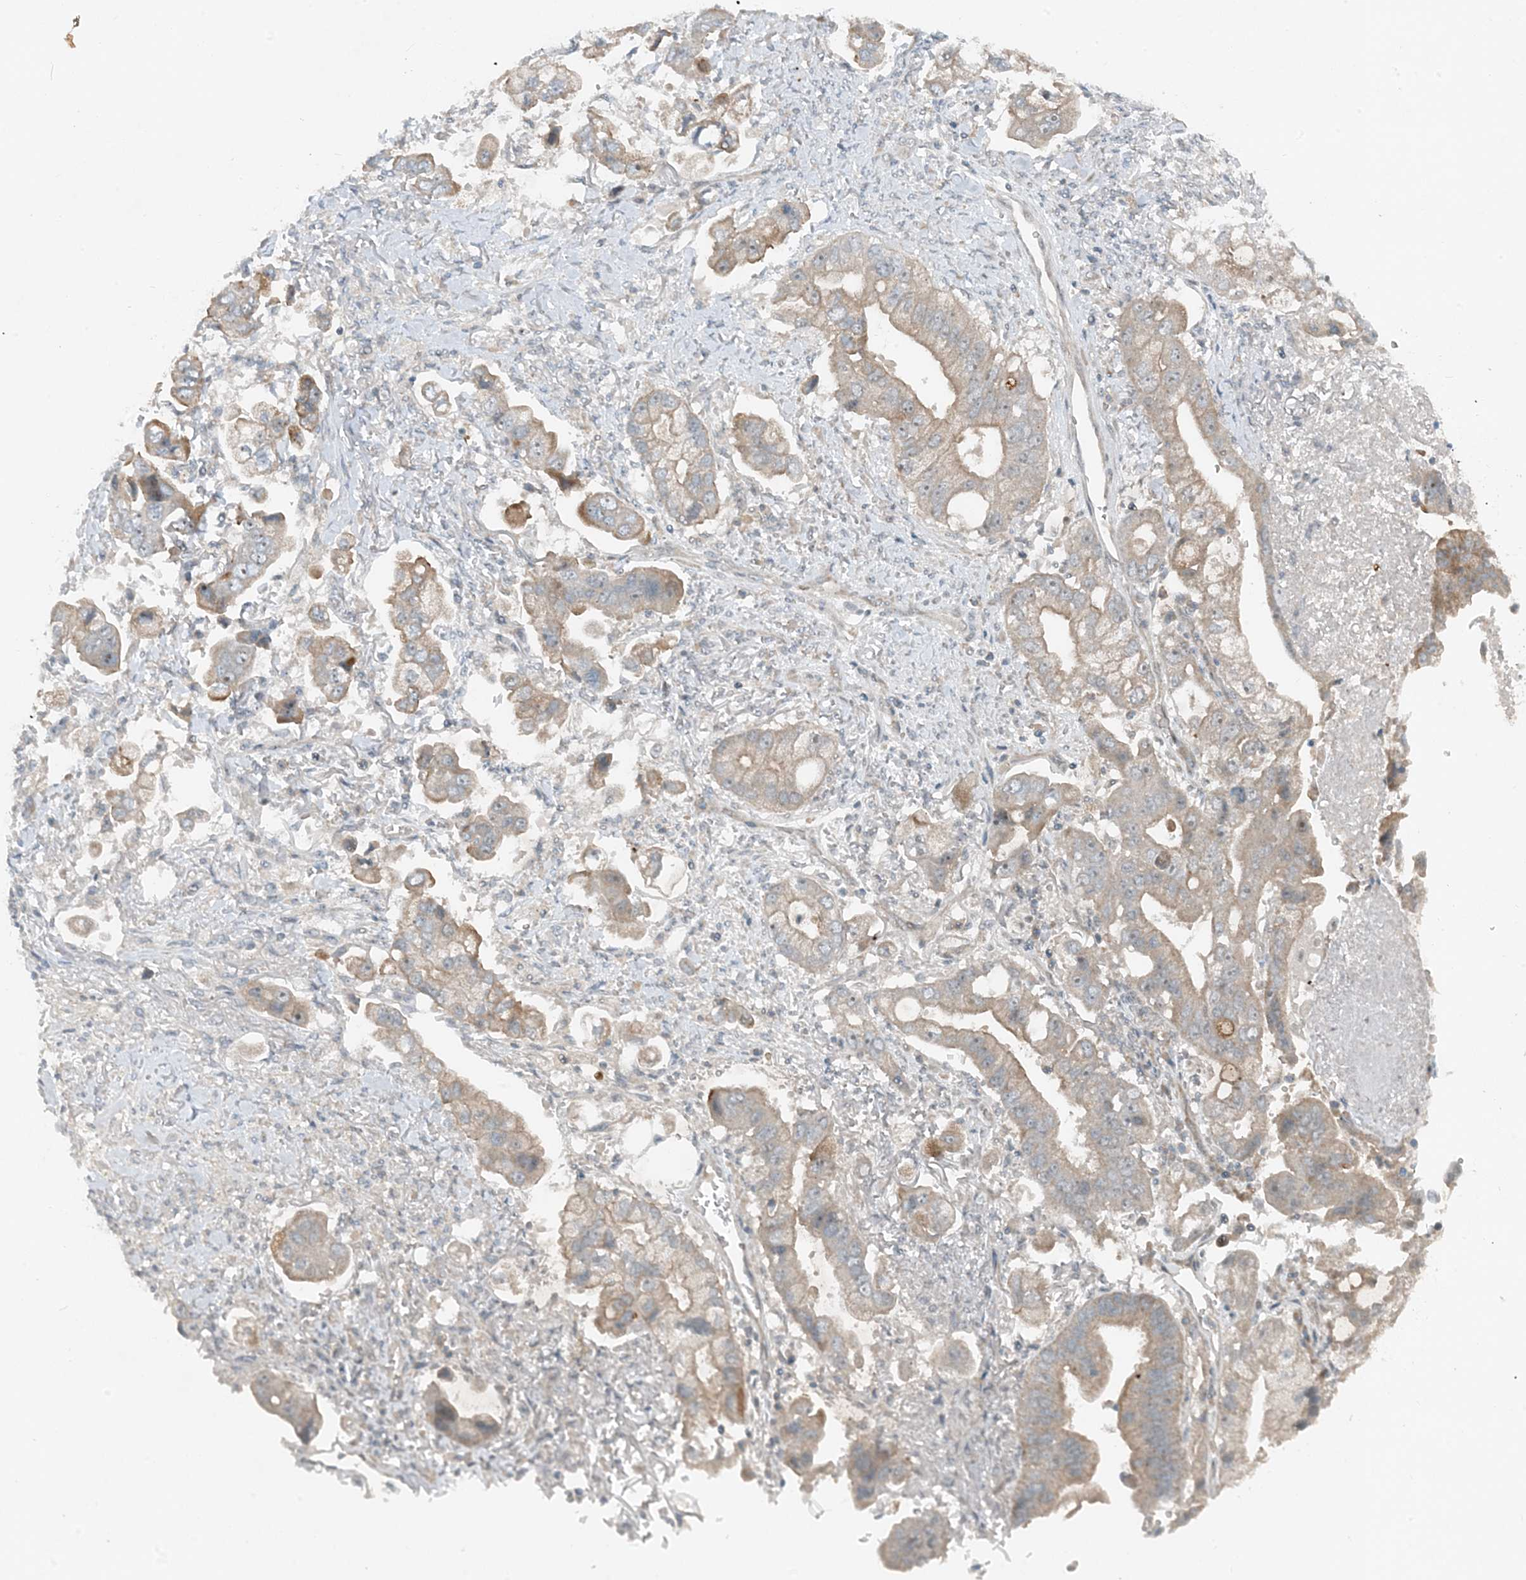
{"staining": {"intensity": "weak", "quantity": "25%-75%", "location": "cytoplasmic/membranous"}, "tissue": "stomach cancer", "cell_type": "Tumor cells", "image_type": "cancer", "snomed": [{"axis": "morphology", "description": "Adenocarcinoma, NOS"}, {"axis": "topography", "description": "Stomach"}], "caption": "A high-resolution image shows IHC staining of stomach cancer, which reveals weak cytoplasmic/membranous staining in approximately 25%-75% of tumor cells.", "gene": "MITD1", "patient": {"sex": "male", "age": 62}}